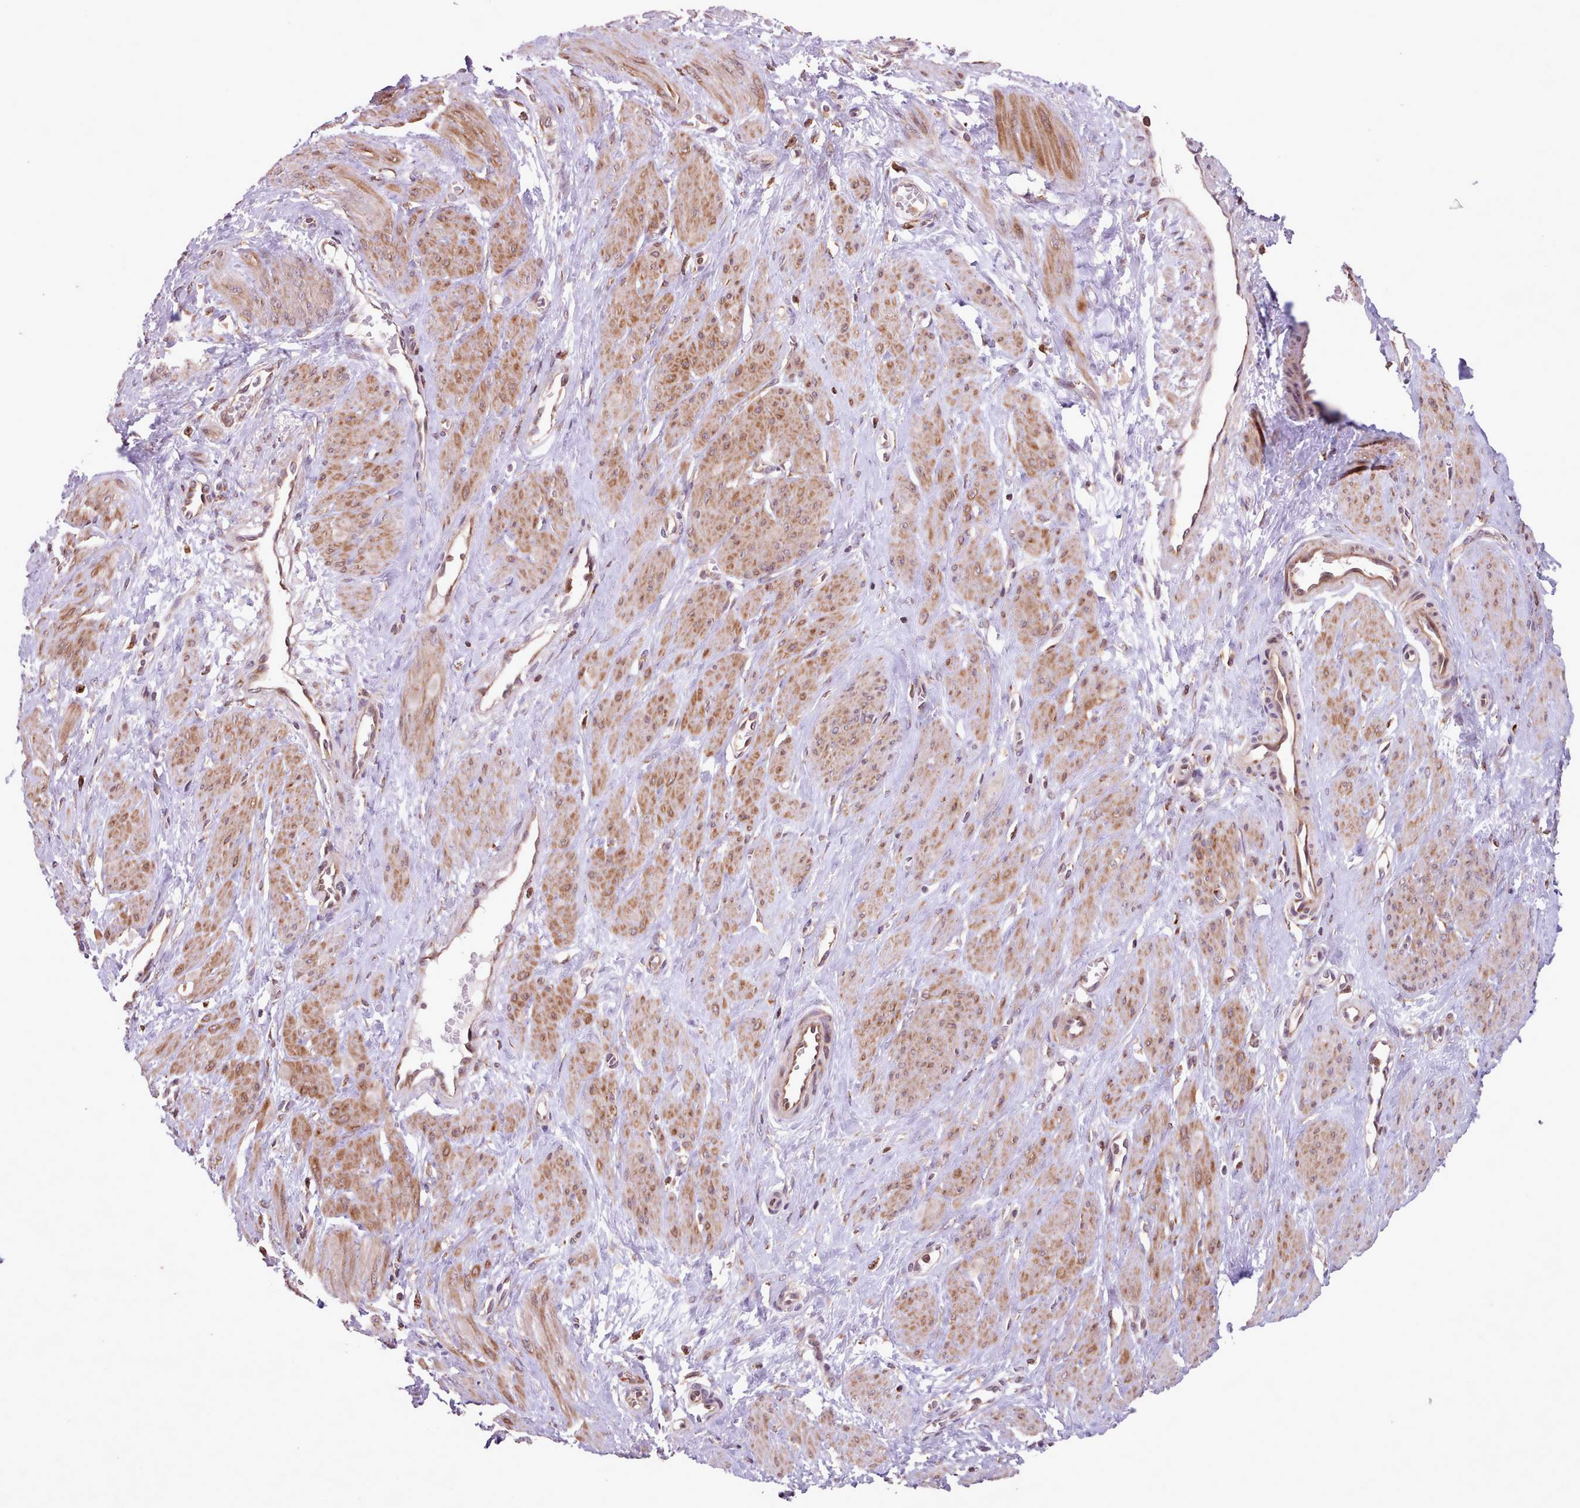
{"staining": {"intensity": "moderate", "quantity": ">75%", "location": "cytoplasmic/membranous"}, "tissue": "smooth muscle", "cell_type": "Smooth muscle cells", "image_type": "normal", "snomed": [{"axis": "morphology", "description": "Normal tissue, NOS"}, {"axis": "topography", "description": "Smooth muscle"}, {"axis": "topography", "description": "Uterus"}], "caption": "Brown immunohistochemical staining in unremarkable smooth muscle displays moderate cytoplasmic/membranous staining in about >75% of smooth muscle cells. The protein of interest is stained brown, and the nuclei are stained in blue (DAB (3,3'-diaminobenzidine) IHC with brightfield microscopy, high magnification).", "gene": "TTLL3", "patient": {"sex": "female", "age": 39}}